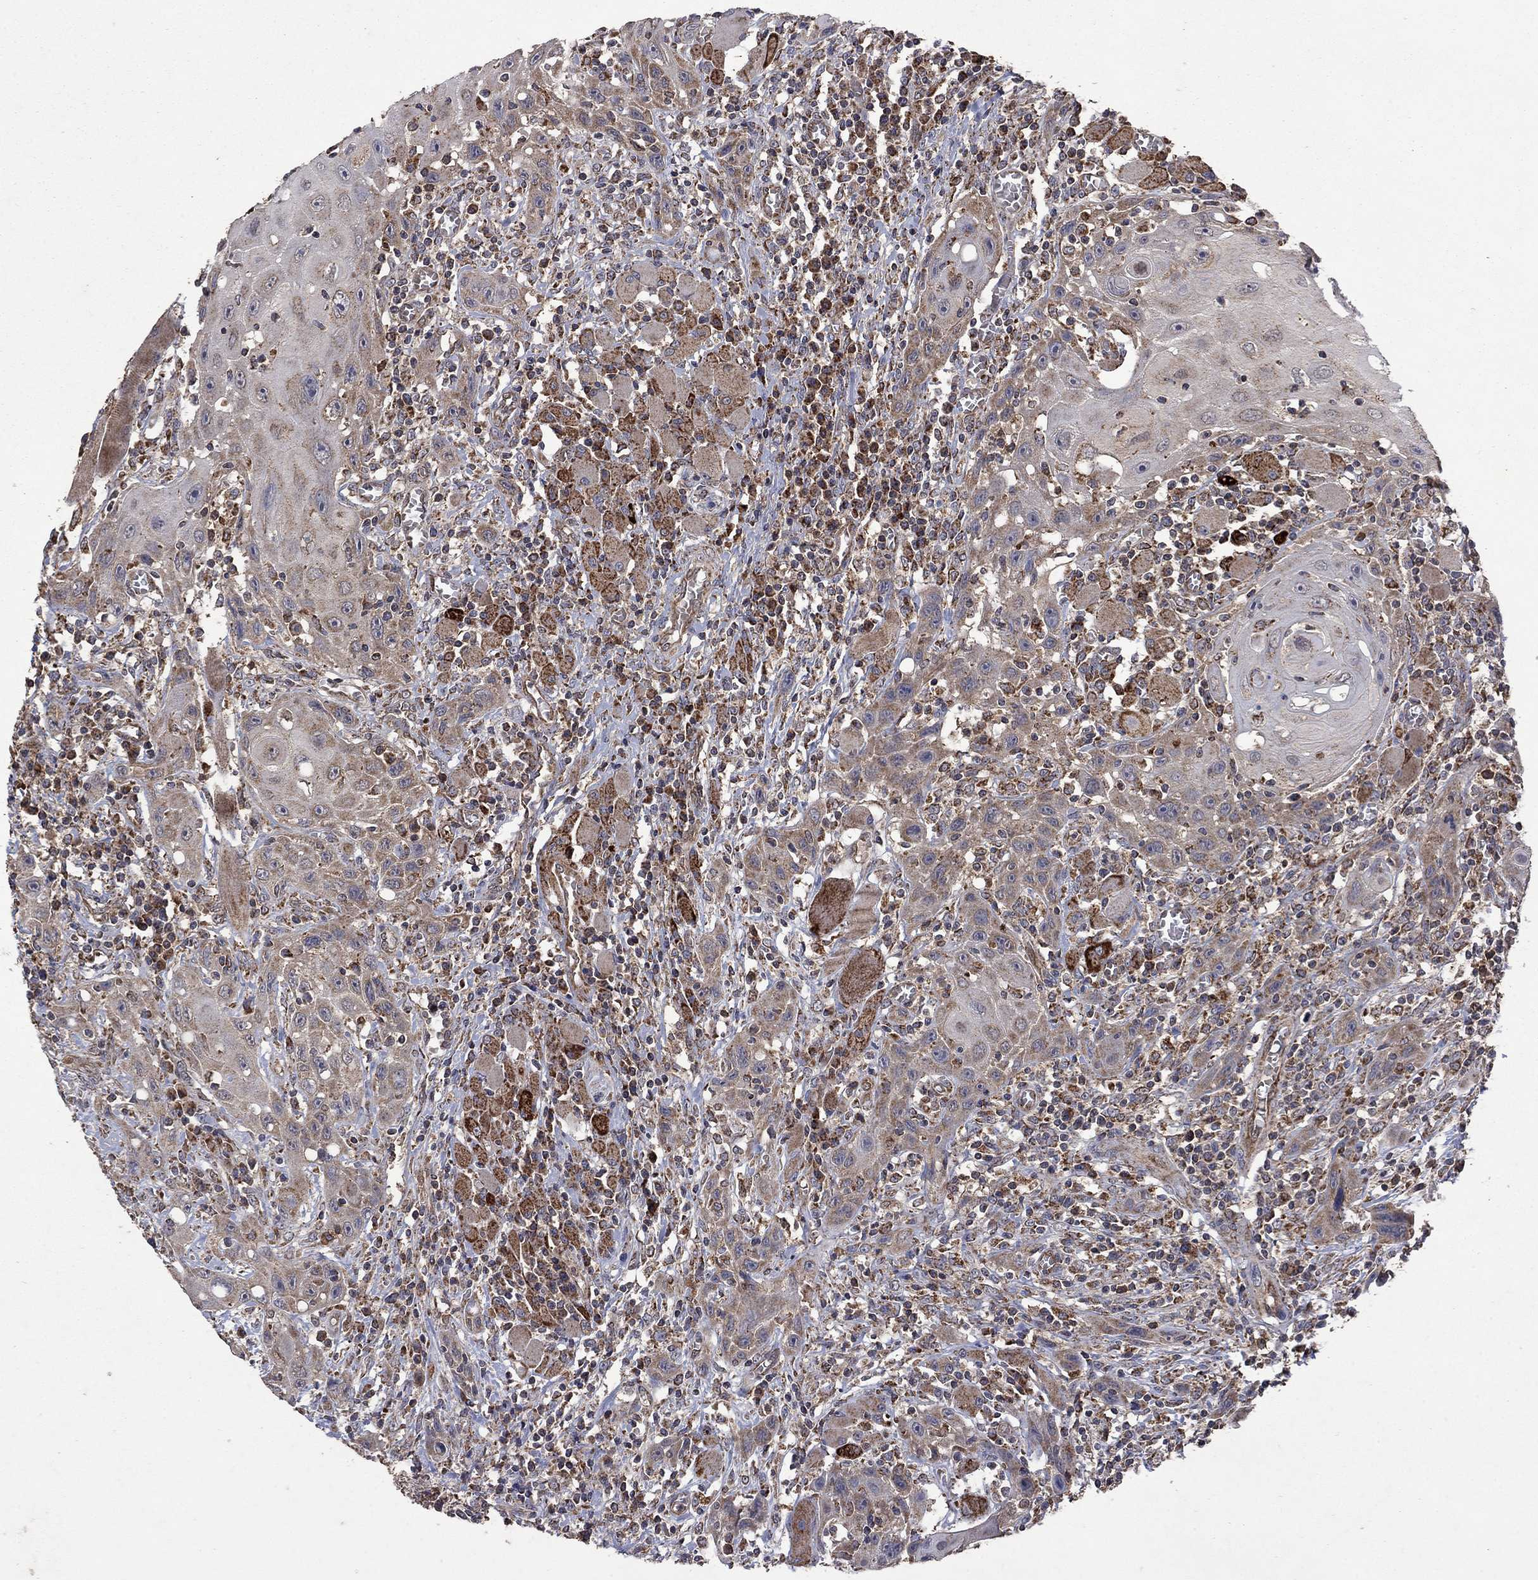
{"staining": {"intensity": "weak", "quantity": "25%-75%", "location": "cytoplasmic/membranous"}, "tissue": "head and neck cancer", "cell_type": "Tumor cells", "image_type": "cancer", "snomed": [{"axis": "morphology", "description": "Normal tissue, NOS"}, {"axis": "morphology", "description": "Squamous cell carcinoma, NOS"}, {"axis": "topography", "description": "Oral tissue"}, {"axis": "topography", "description": "Head-Neck"}], "caption": "High-magnification brightfield microscopy of squamous cell carcinoma (head and neck) stained with DAB (3,3'-diaminobenzidine) (brown) and counterstained with hematoxylin (blue). tumor cells exhibit weak cytoplasmic/membranous positivity is seen in approximately25%-75% of cells.", "gene": "DPH1", "patient": {"sex": "male", "age": 71}}